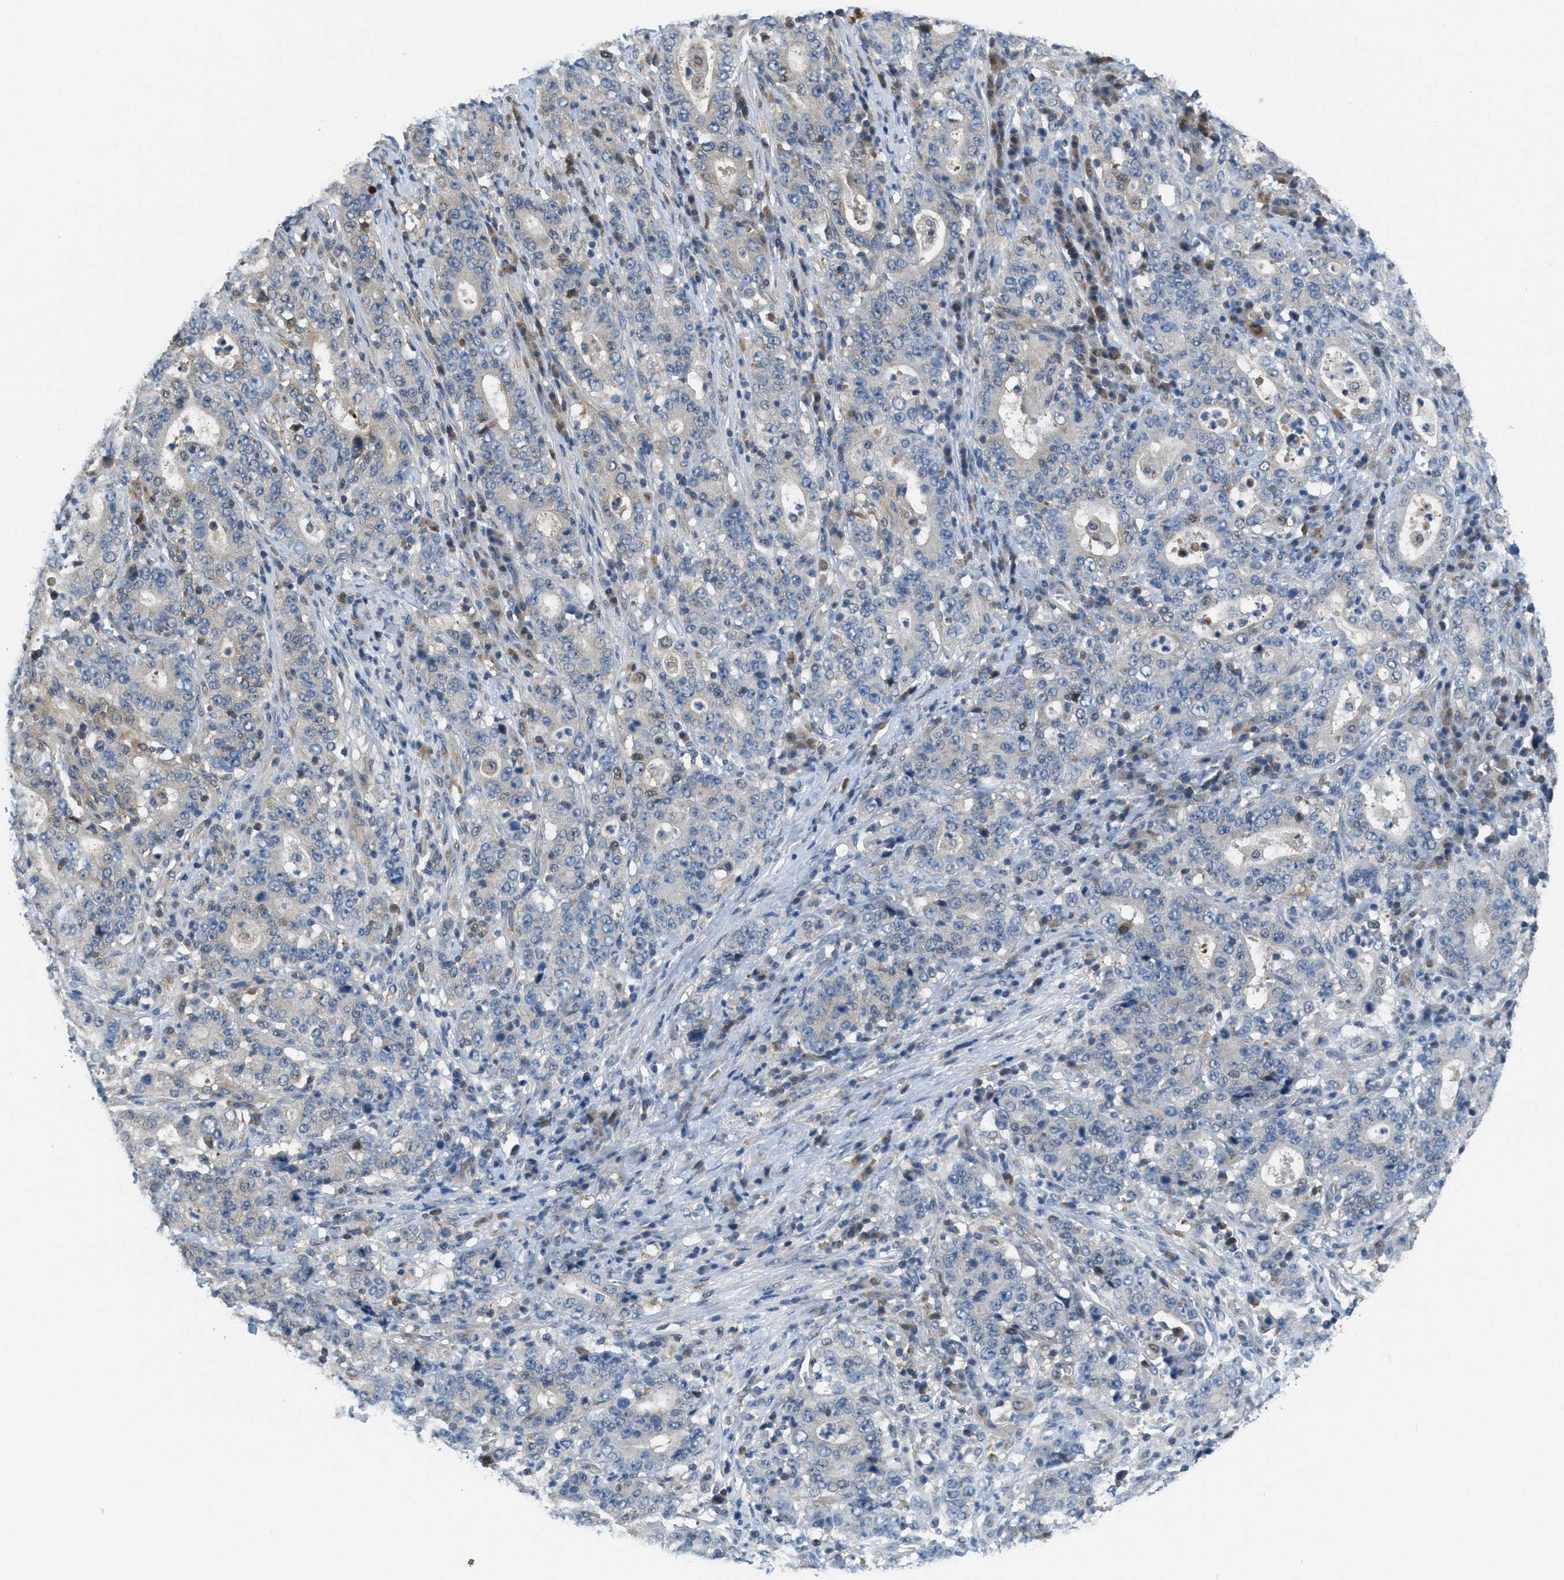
{"staining": {"intensity": "negative", "quantity": "none", "location": "none"}, "tissue": "stomach cancer", "cell_type": "Tumor cells", "image_type": "cancer", "snomed": [{"axis": "morphology", "description": "Normal tissue, NOS"}, {"axis": "morphology", "description": "Adenocarcinoma, NOS"}, {"axis": "topography", "description": "Stomach, upper"}, {"axis": "topography", "description": "Stomach"}], "caption": "This is an immunohistochemistry (IHC) image of human stomach cancer (adenocarcinoma). There is no staining in tumor cells.", "gene": "PIP5K1C", "patient": {"sex": "male", "age": 59}}